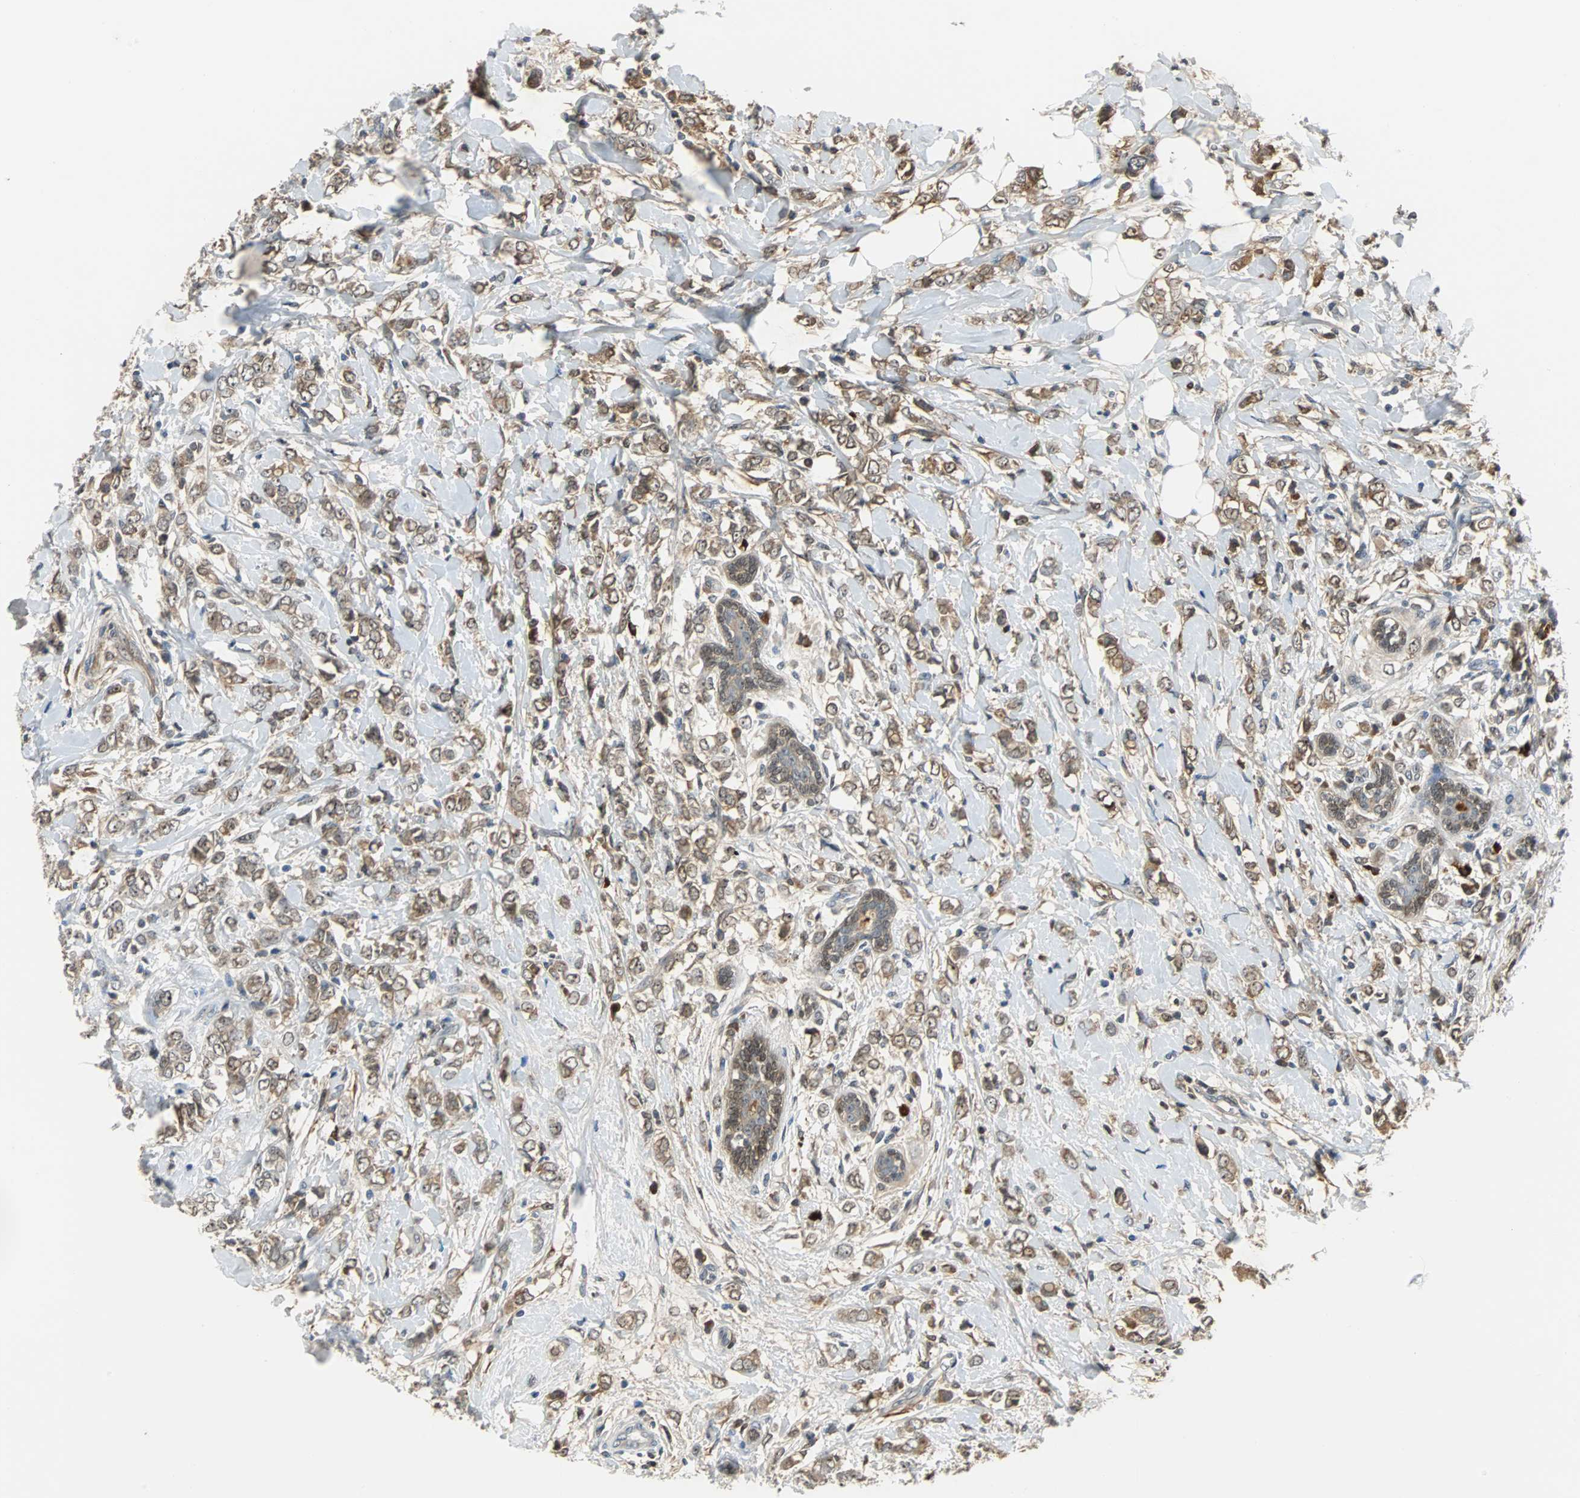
{"staining": {"intensity": "moderate", "quantity": ">75%", "location": "cytoplasmic/membranous"}, "tissue": "breast cancer", "cell_type": "Tumor cells", "image_type": "cancer", "snomed": [{"axis": "morphology", "description": "Normal tissue, NOS"}, {"axis": "morphology", "description": "Lobular carcinoma"}, {"axis": "topography", "description": "Breast"}], "caption": "Immunohistochemistry (IHC) of breast lobular carcinoma displays medium levels of moderate cytoplasmic/membranous staining in about >75% of tumor cells.", "gene": "FHL2", "patient": {"sex": "female", "age": 47}}